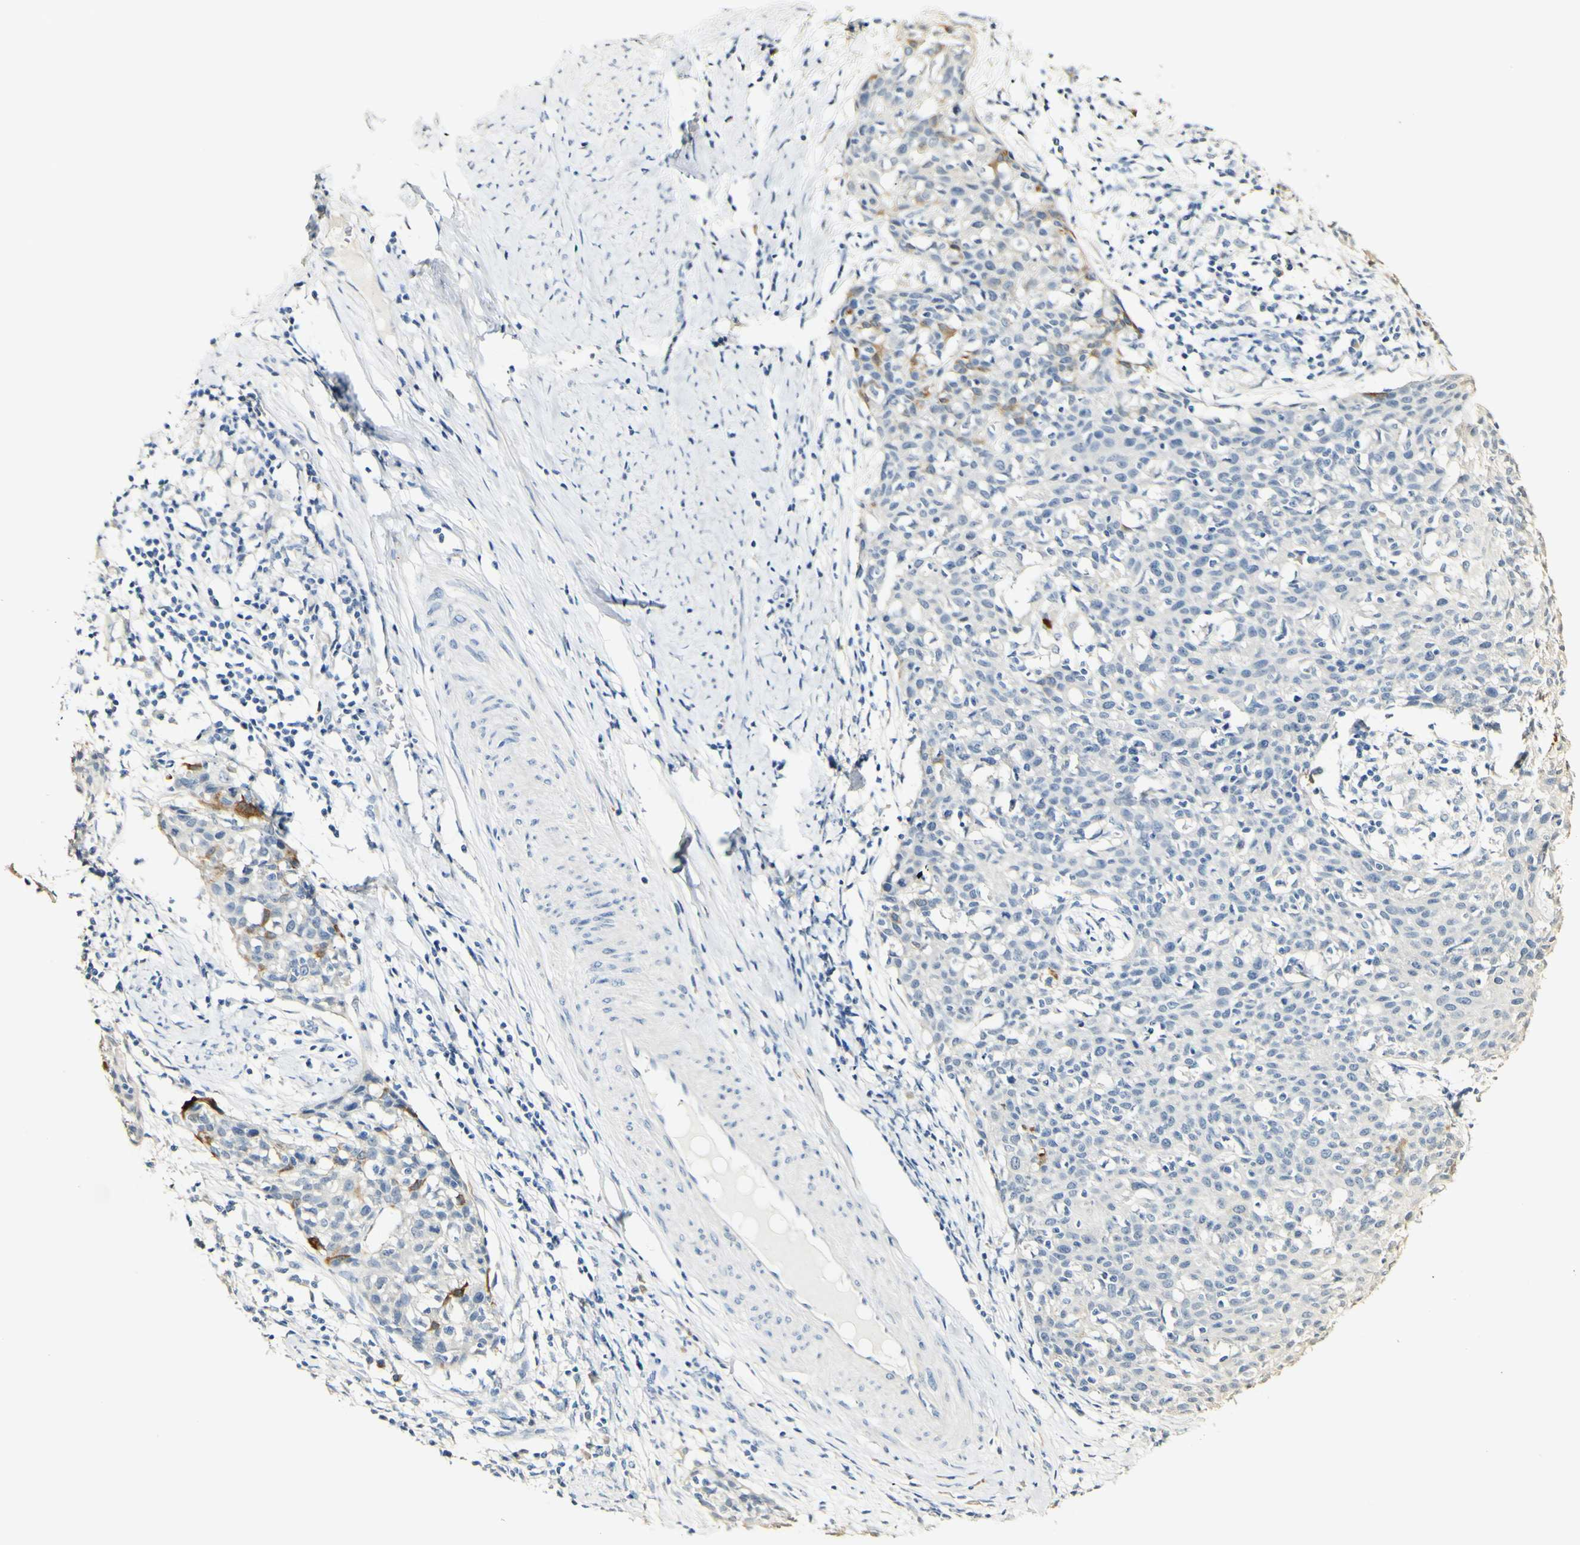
{"staining": {"intensity": "moderate", "quantity": "<25%", "location": "cytoplasmic/membranous"}, "tissue": "cervical cancer", "cell_type": "Tumor cells", "image_type": "cancer", "snomed": [{"axis": "morphology", "description": "Squamous cell carcinoma, NOS"}, {"axis": "topography", "description": "Cervix"}], "caption": "The immunohistochemical stain highlights moderate cytoplasmic/membranous positivity in tumor cells of cervical cancer tissue.", "gene": "FMO3", "patient": {"sex": "female", "age": 38}}